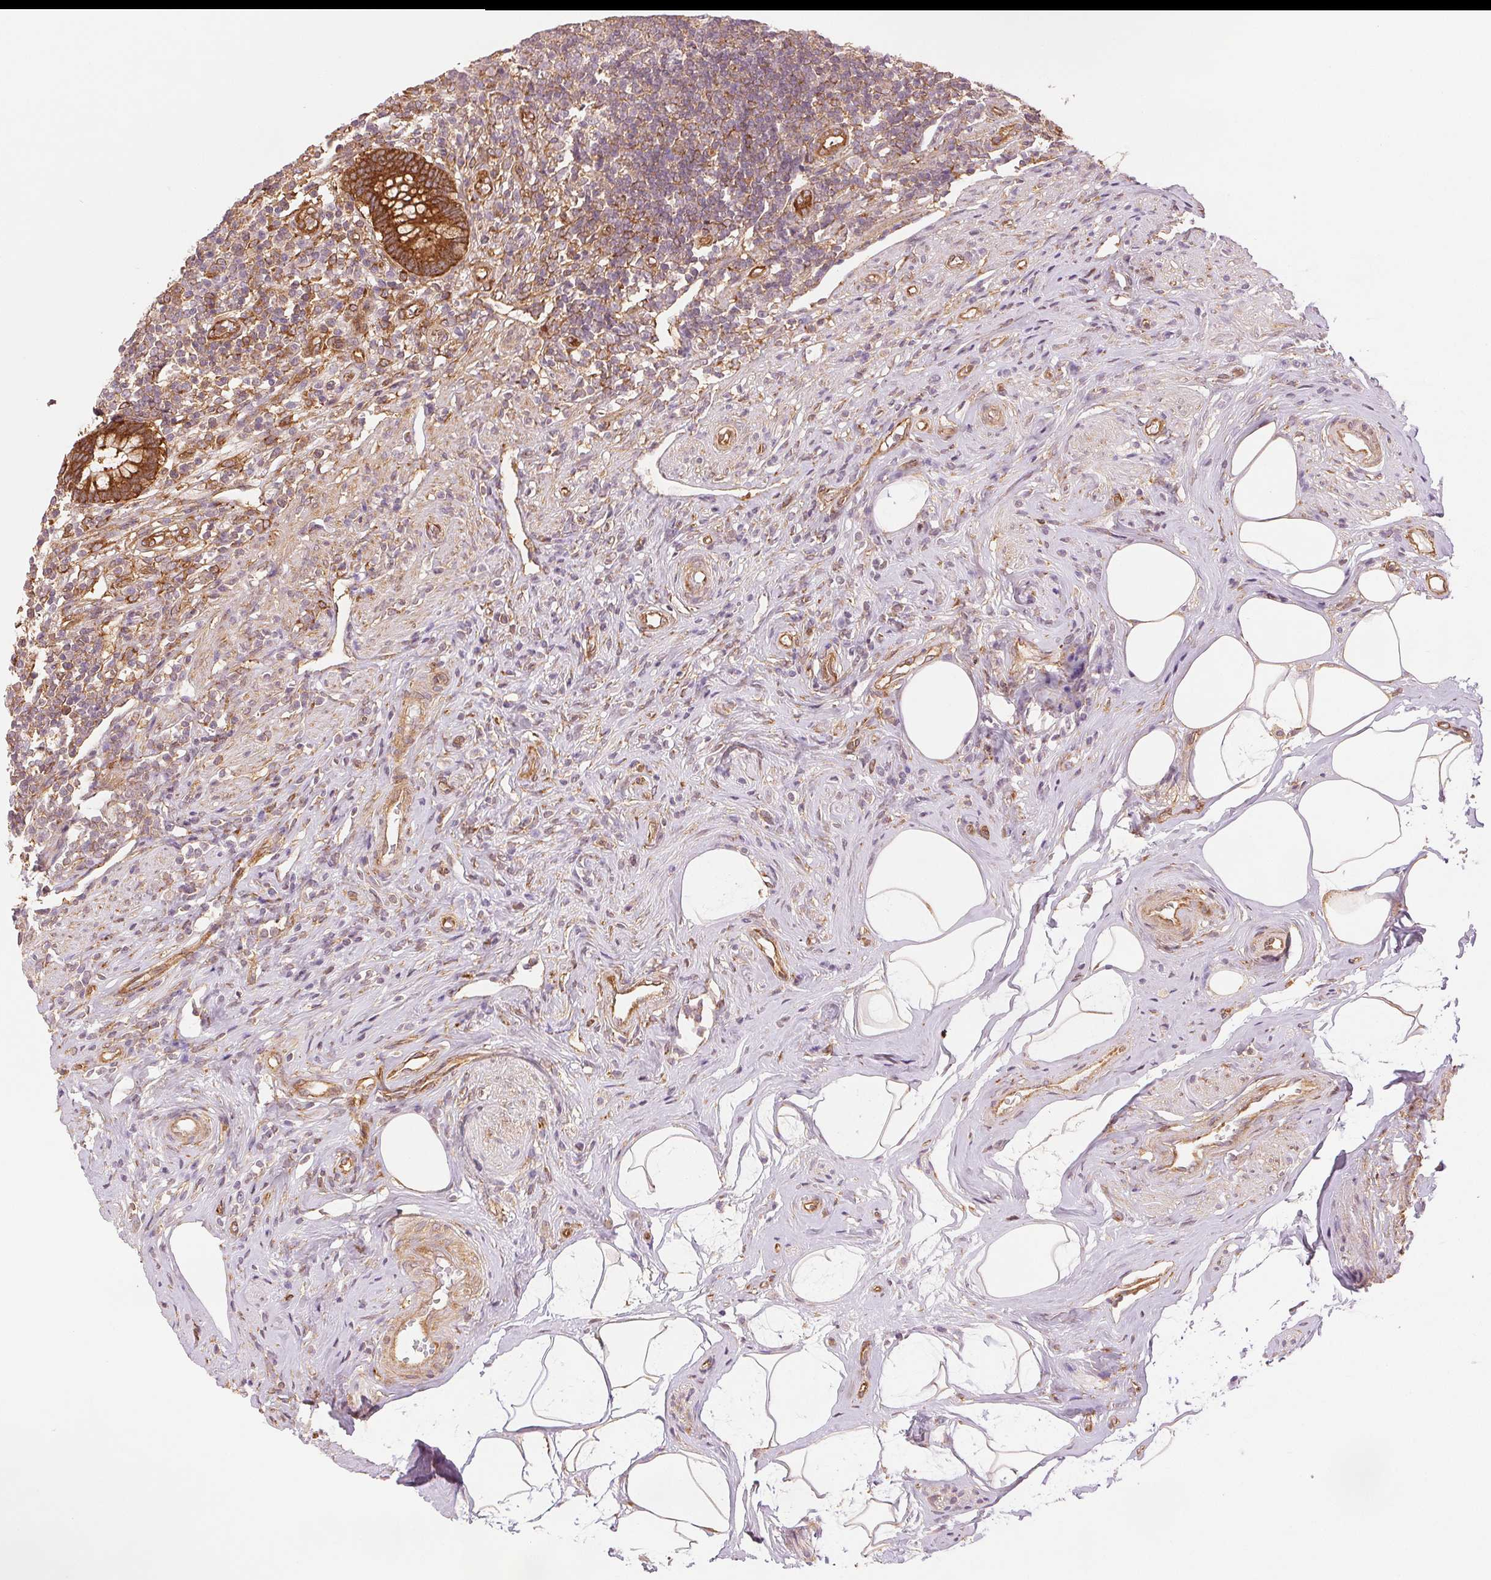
{"staining": {"intensity": "strong", "quantity": ">75%", "location": "cytoplasmic/membranous"}, "tissue": "appendix", "cell_type": "Glandular cells", "image_type": "normal", "snomed": [{"axis": "morphology", "description": "Normal tissue, NOS"}, {"axis": "topography", "description": "Appendix"}], "caption": "IHC of benign human appendix displays high levels of strong cytoplasmic/membranous staining in about >75% of glandular cells.", "gene": "DIAPH2", "patient": {"sex": "female", "age": 56}}